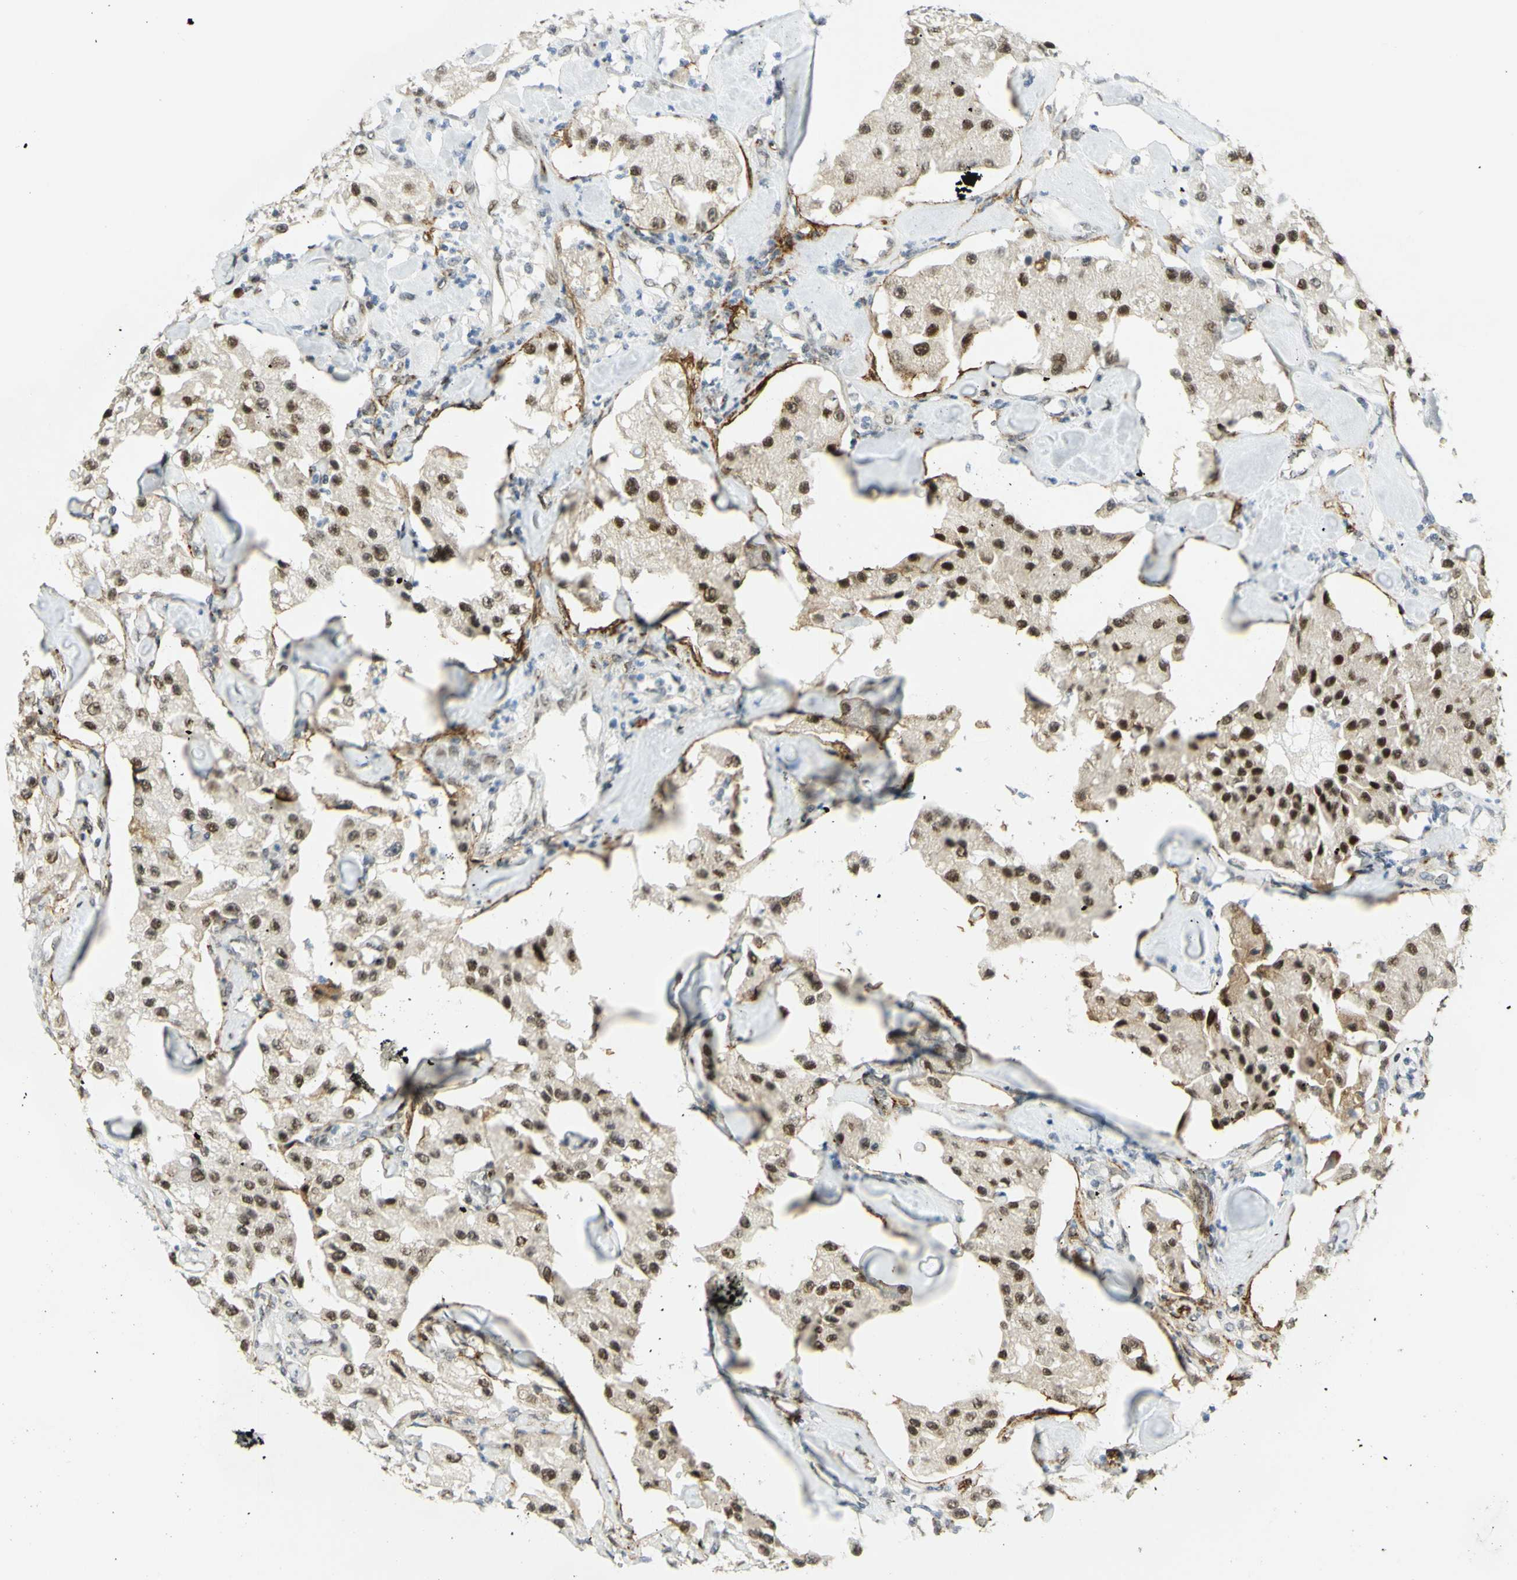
{"staining": {"intensity": "strong", "quantity": ">75%", "location": "nuclear"}, "tissue": "carcinoid", "cell_type": "Tumor cells", "image_type": "cancer", "snomed": [{"axis": "morphology", "description": "Carcinoid, malignant, NOS"}, {"axis": "topography", "description": "Pancreas"}], "caption": "Immunohistochemistry staining of carcinoid (malignant), which reveals high levels of strong nuclear staining in approximately >75% of tumor cells indicating strong nuclear protein expression. The staining was performed using DAB (brown) for protein detection and nuclei were counterstained in hematoxylin (blue).", "gene": "DDX1", "patient": {"sex": "male", "age": 41}}